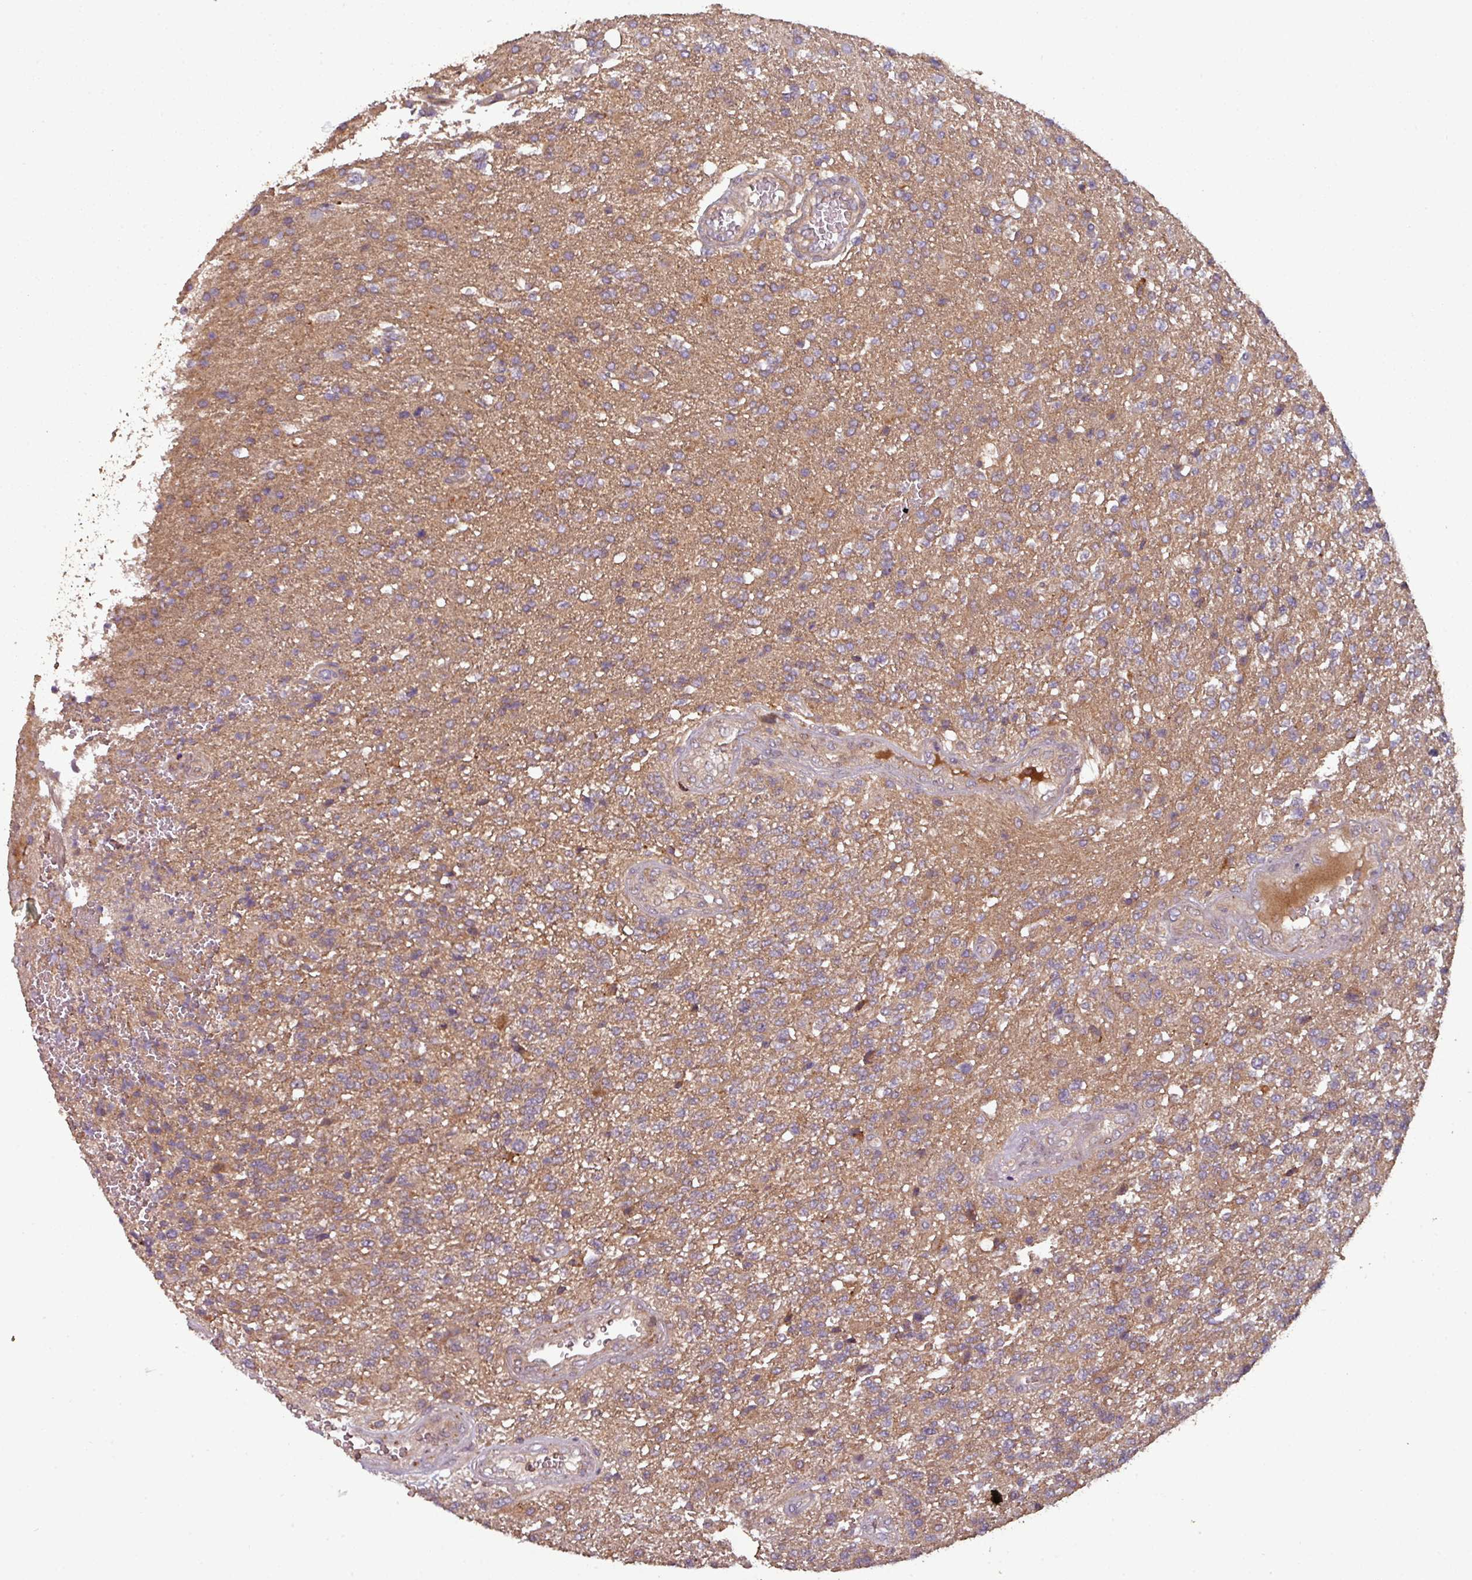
{"staining": {"intensity": "weak", "quantity": "<25%", "location": "cytoplasmic/membranous"}, "tissue": "glioma", "cell_type": "Tumor cells", "image_type": "cancer", "snomed": [{"axis": "morphology", "description": "Glioma, malignant, High grade"}, {"axis": "topography", "description": "Brain"}], "caption": "Tumor cells are negative for protein expression in human glioma.", "gene": "GSKIP", "patient": {"sex": "male", "age": 56}}